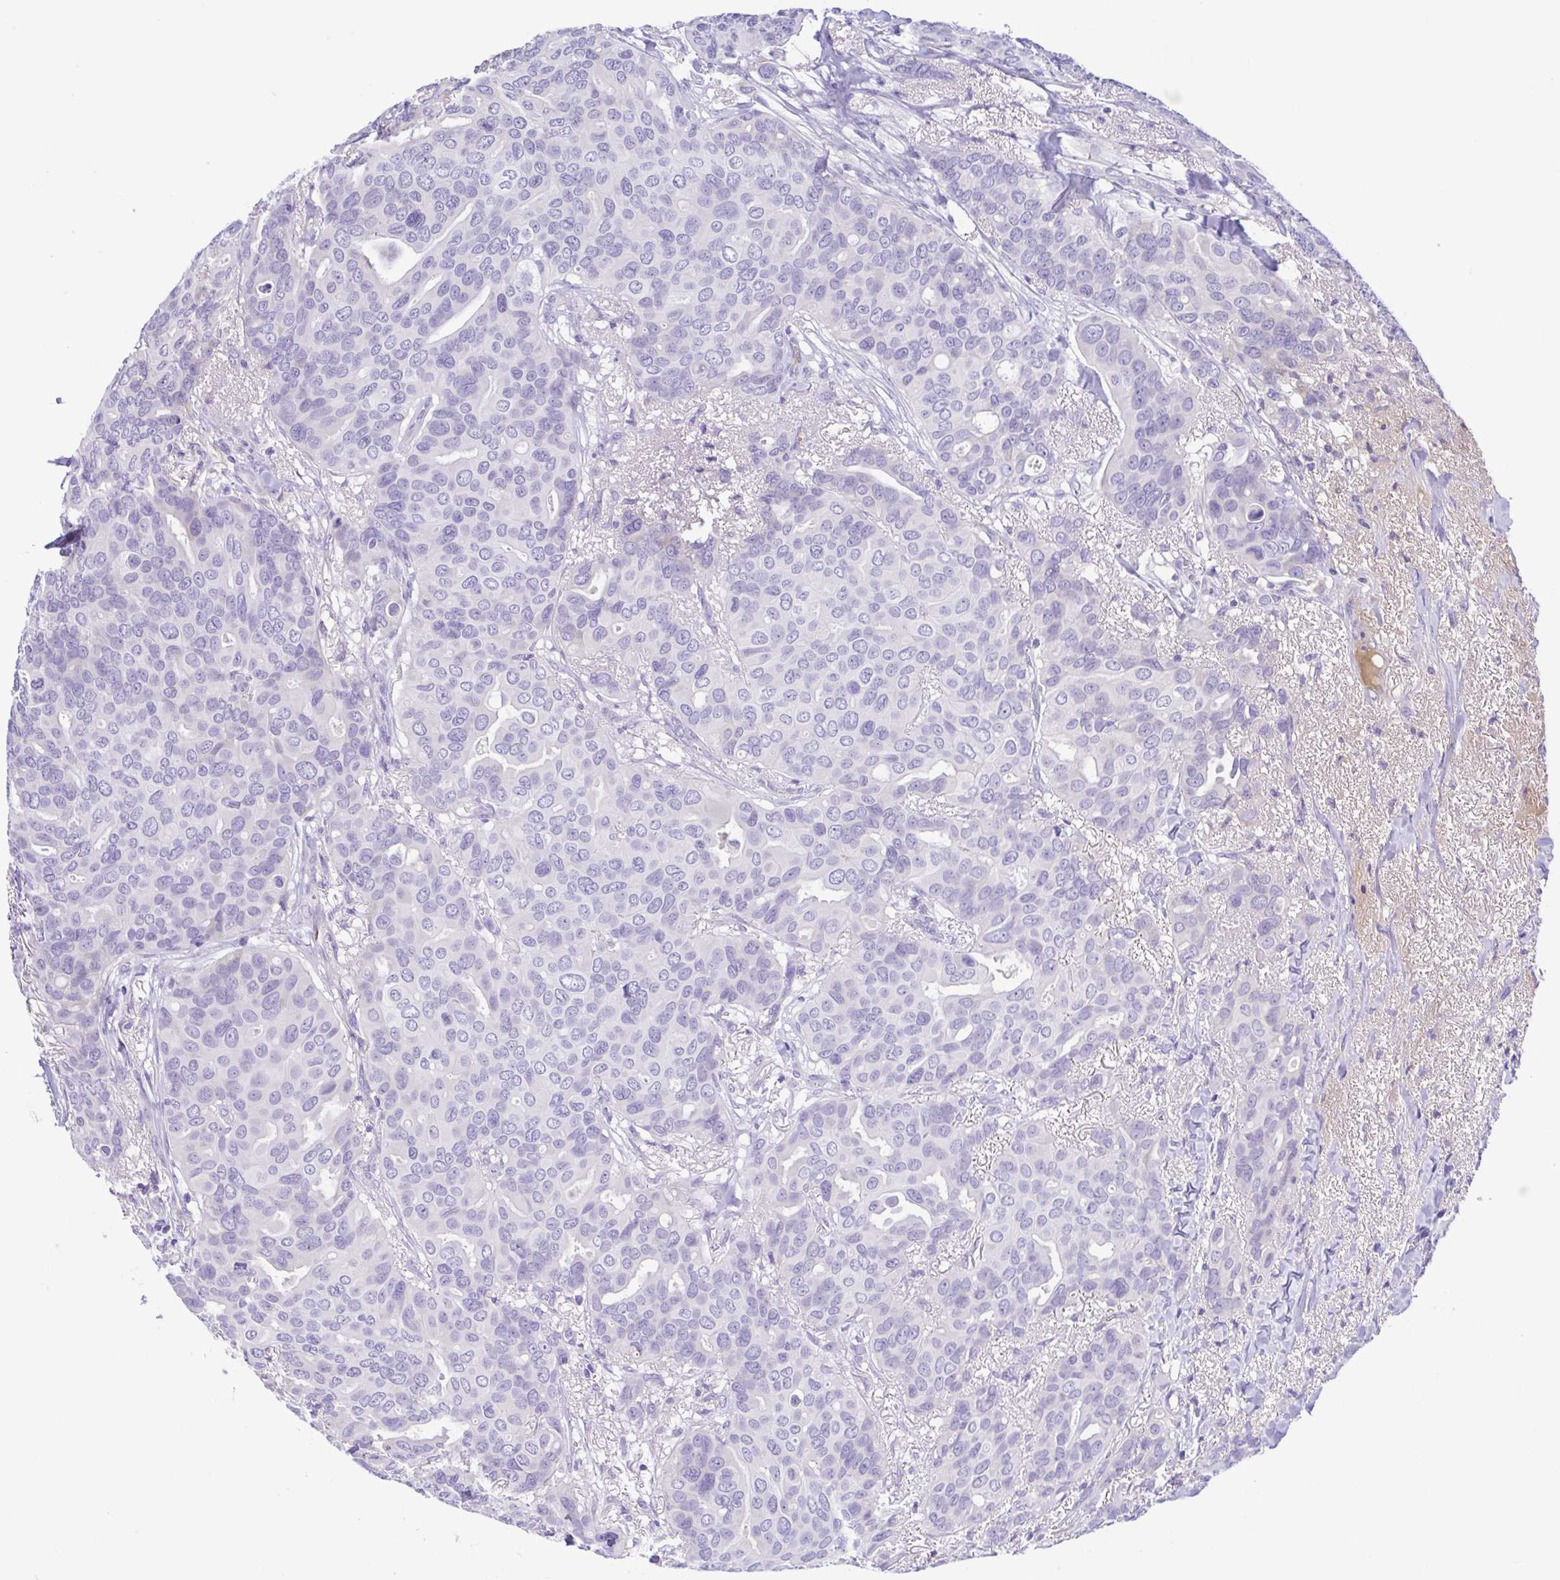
{"staining": {"intensity": "negative", "quantity": "none", "location": "none"}, "tissue": "breast cancer", "cell_type": "Tumor cells", "image_type": "cancer", "snomed": [{"axis": "morphology", "description": "Duct carcinoma"}, {"axis": "topography", "description": "Breast"}], "caption": "This is an IHC photomicrograph of human breast cancer (invasive ductal carcinoma). There is no positivity in tumor cells.", "gene": "A1BG", "patient": {"sex": "female", "age": 54}}